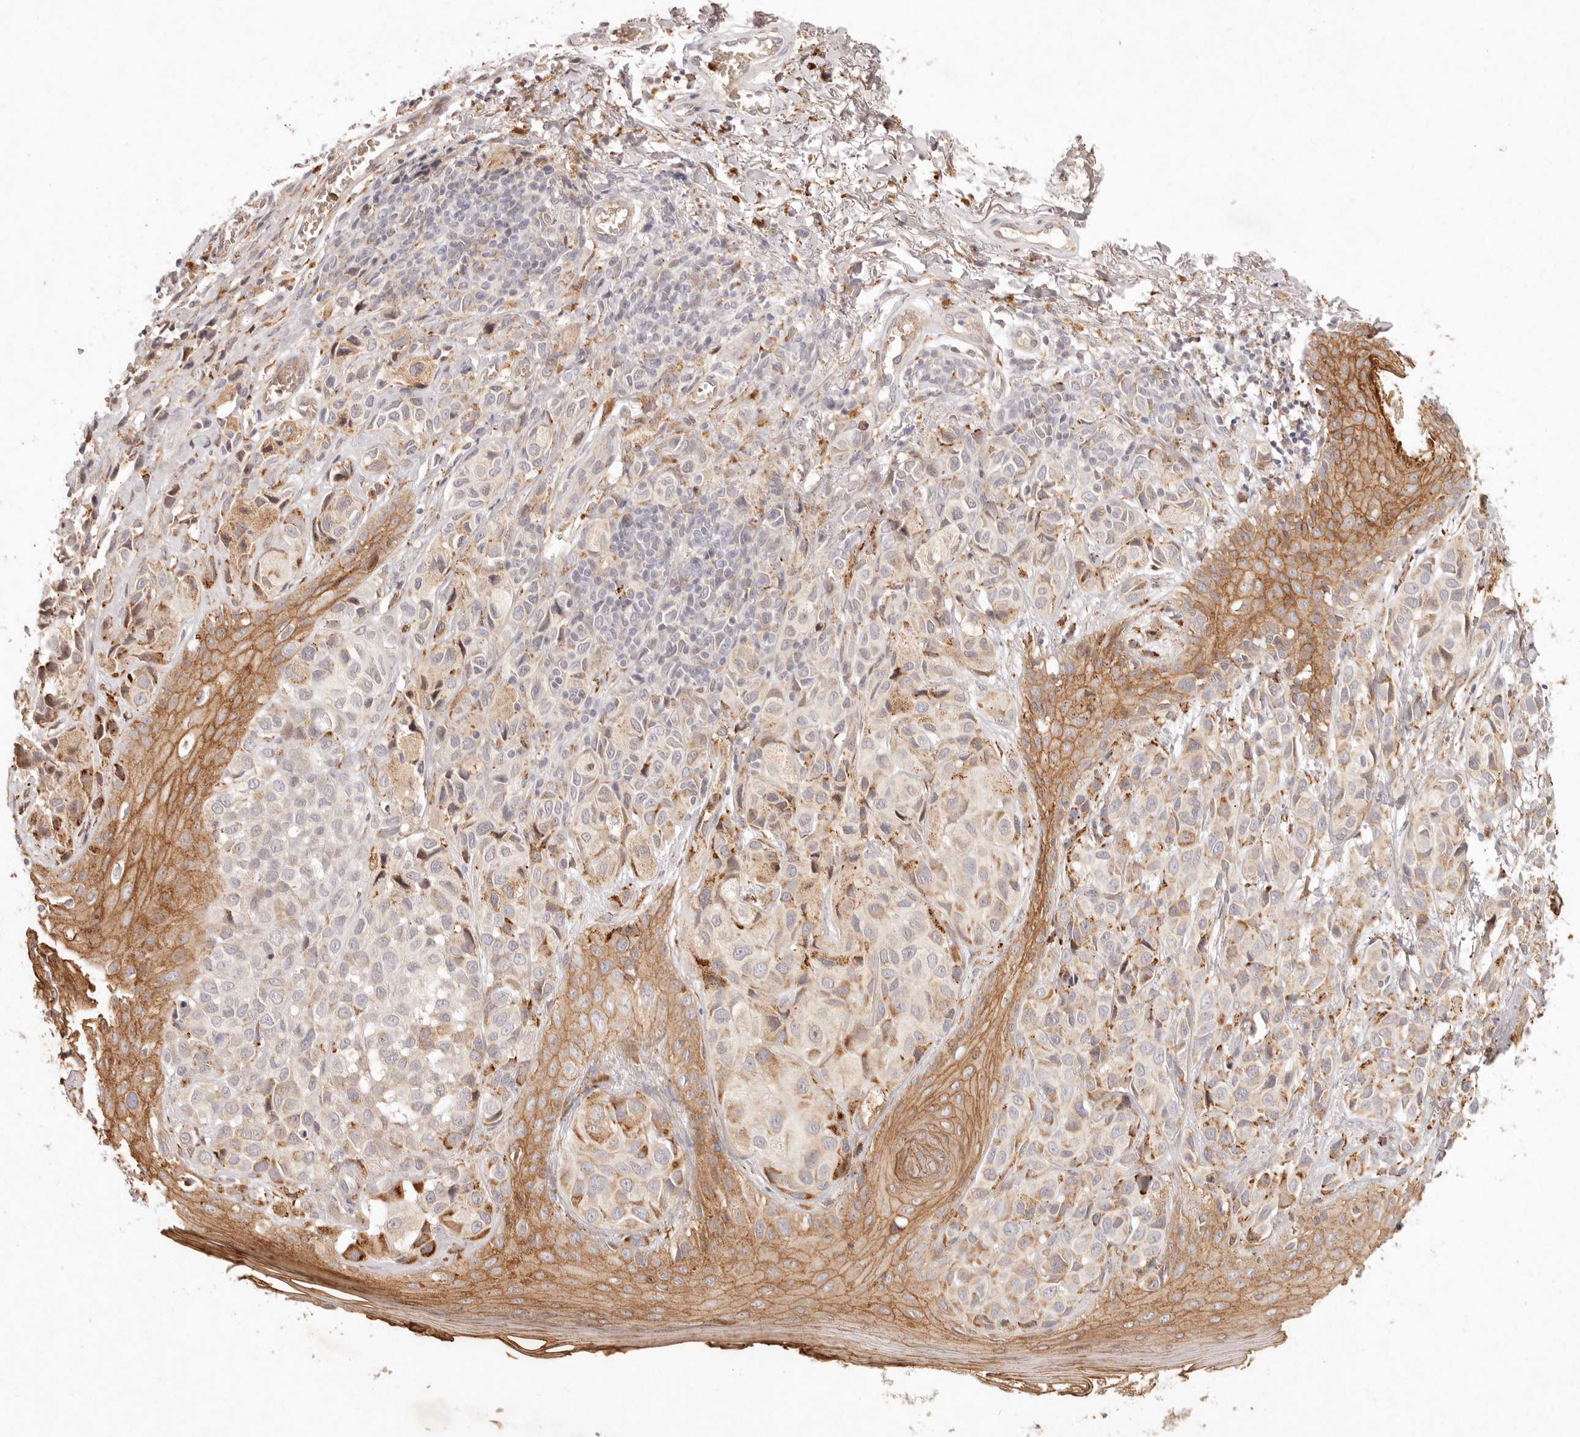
{"staining": {"intensity": "negative", "quantity": "none", "location": "none"}, "tissue": "melanoma", "cell_type": "Tumor cells", "image_type": "cancer", "snomed": [{"axis": "morphology", "description": "Malignant melanoma, NOS"}, {"axis": "topography", "description": "Skin"}], "caption": "Immunohistochemical staining of malignant melanoma exhibits no significant positivity in tumor cells. The staining was performed using DAB to visualize the protein expression in brown, while the nuclei were stained in blue with hematoxylin (Magnification: 20x).", "gene": "C1orf127", "patient": {"sex": "female", "age": 58}}